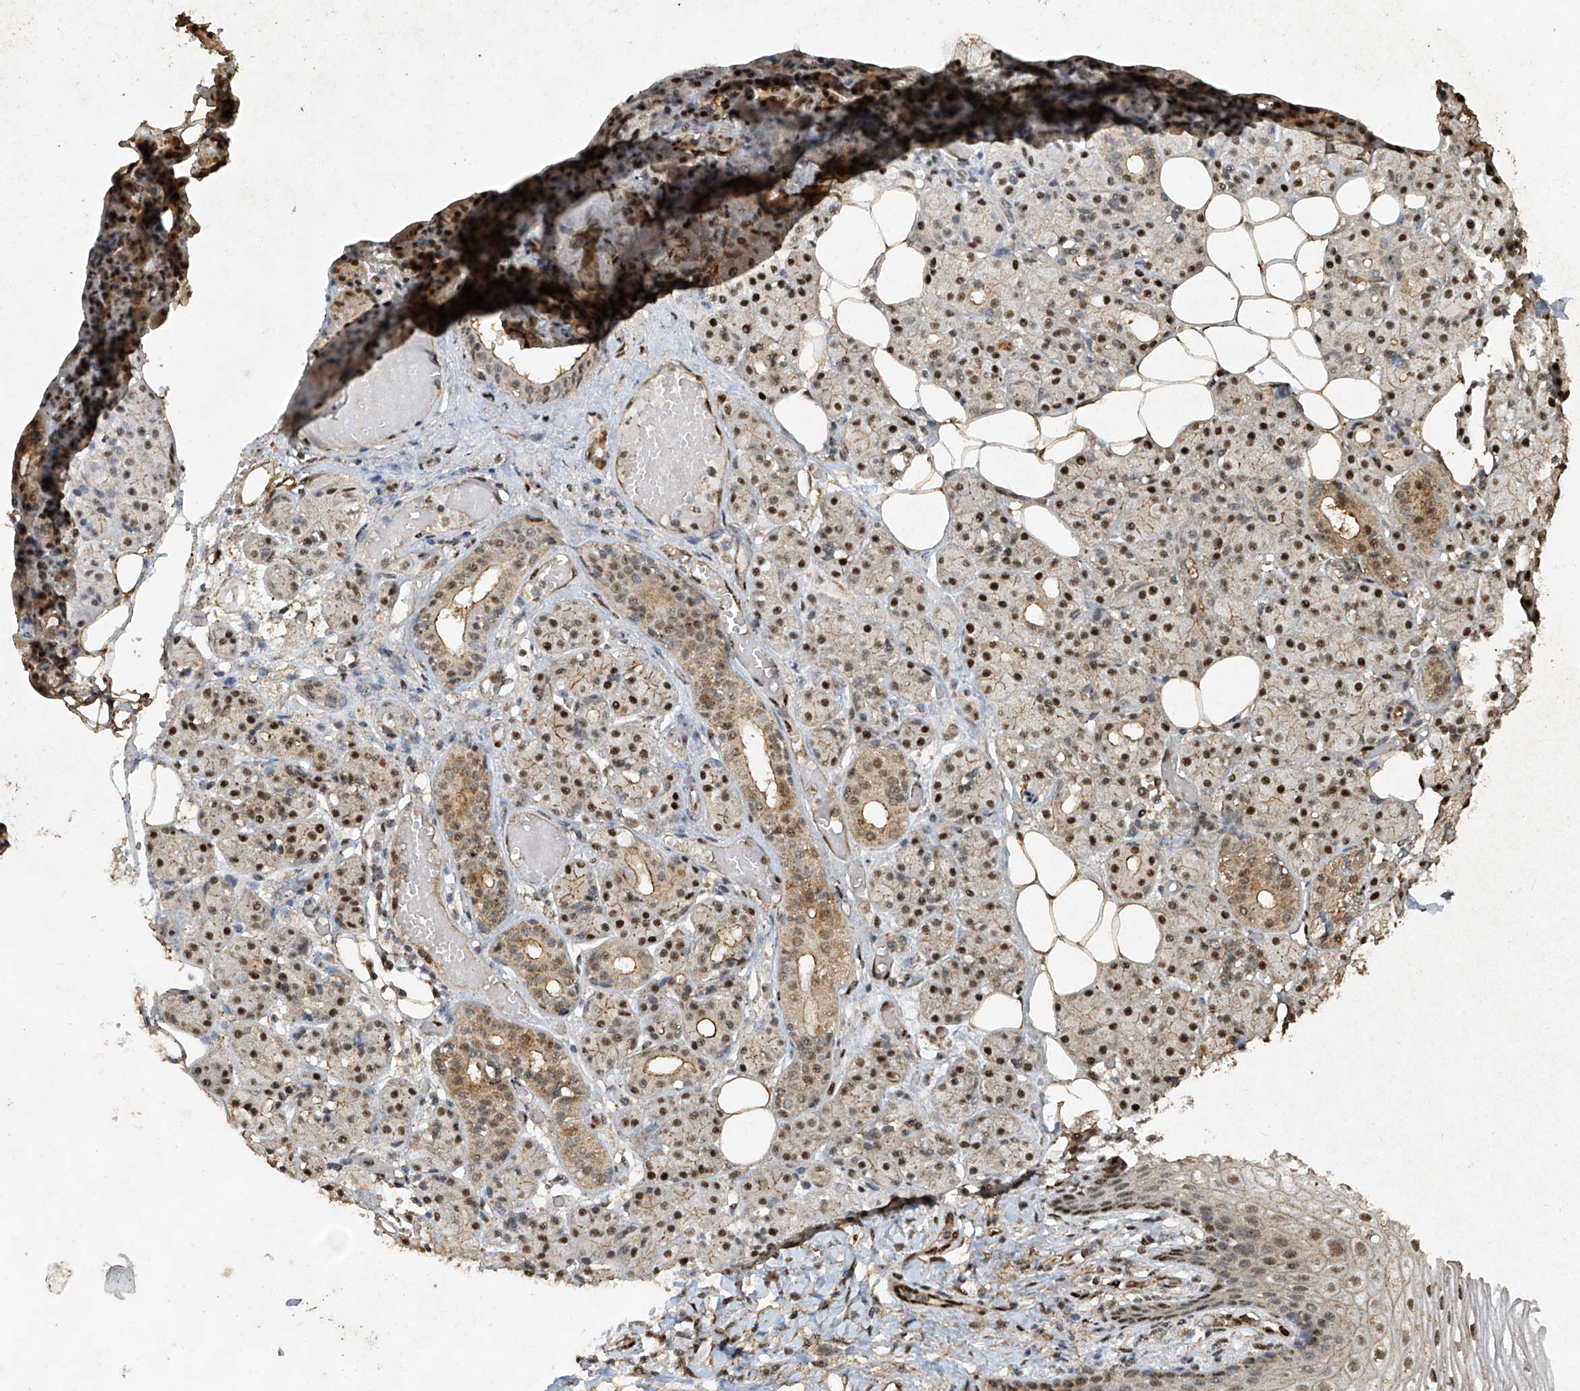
{"staining": {"intensity": "moderate", "quantity": "25%-75%", "location": "cytoplasmic/membranous,nuclear"}, "tissue": "salivary gland", "cell_type": "Glandular cells", "image_type": "normal", "snomed": [{"axis": "morphology", "description": "Normal tissue, NOS"}, {"axis": "topography", "description": "Salivary gland"}], "caption": "Immunohistochemistry (IHC) of benign salivary gland displays medium levels of moderate cytoplasmic/membranous,nuclear staining in about 25%-75% of glandular cells.", "gene": "ERBB3", "patient": {"sex": "male", "age": 63}}